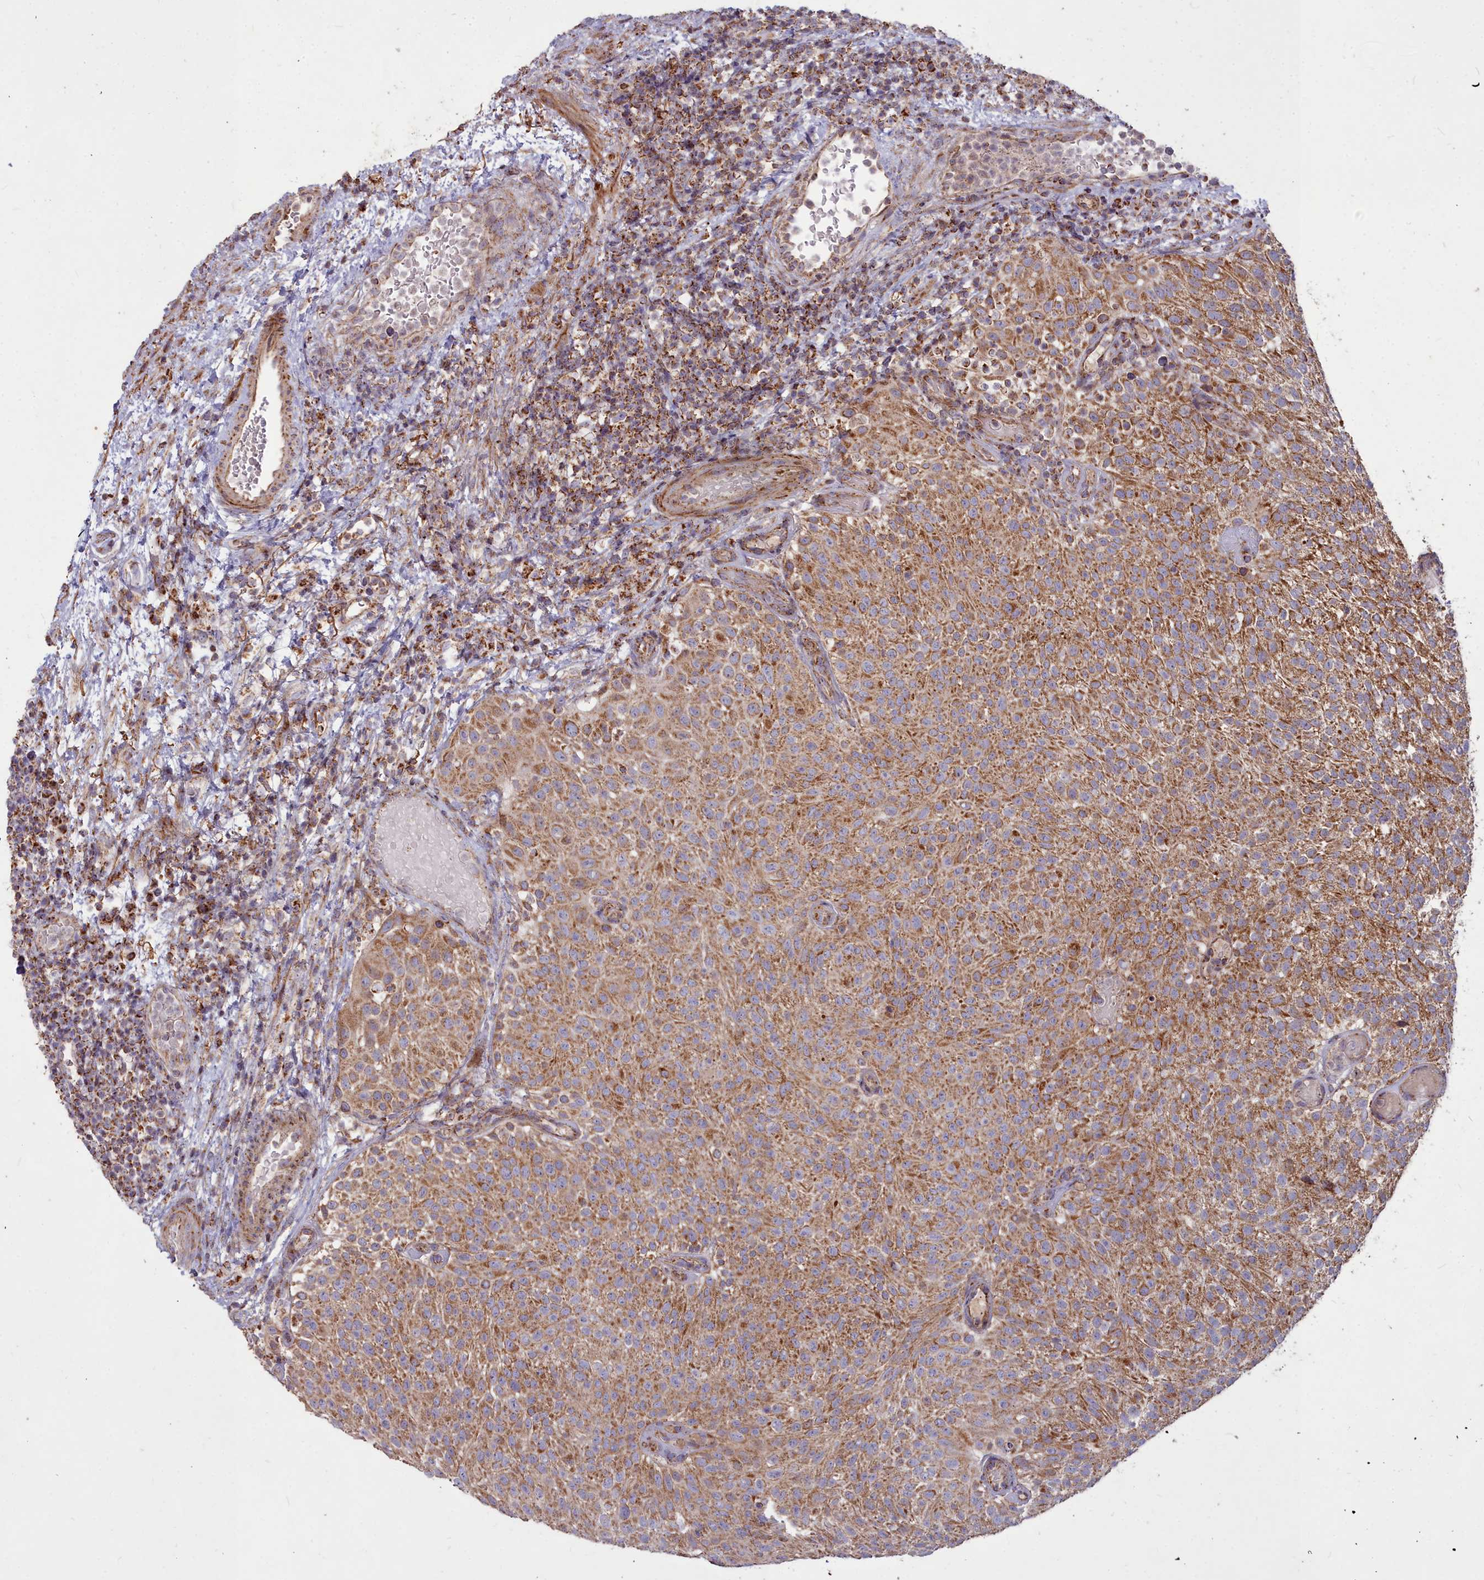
{"staining": {"intensity": "moderate", "quantity": ">75%", "location": "cytoplasmic/membranous"}, "tissue": "urothelial cancer", "cell_type": "Tumor cells", "image_type": "cancer", "snomed": [{"axis": "morphology", "description": "Urothelial carcinoma, Low grade"}, {"axis": "topography", "description": "Urinary bladder"}], "caption": "Protein staining shows moderate cytoplasmic/membranous expression in approximately >75% of tumor cells in urothelial carcinoma (low-grade).", "gene": "COX11", "patient": {"sex": "male", "age": 78}}